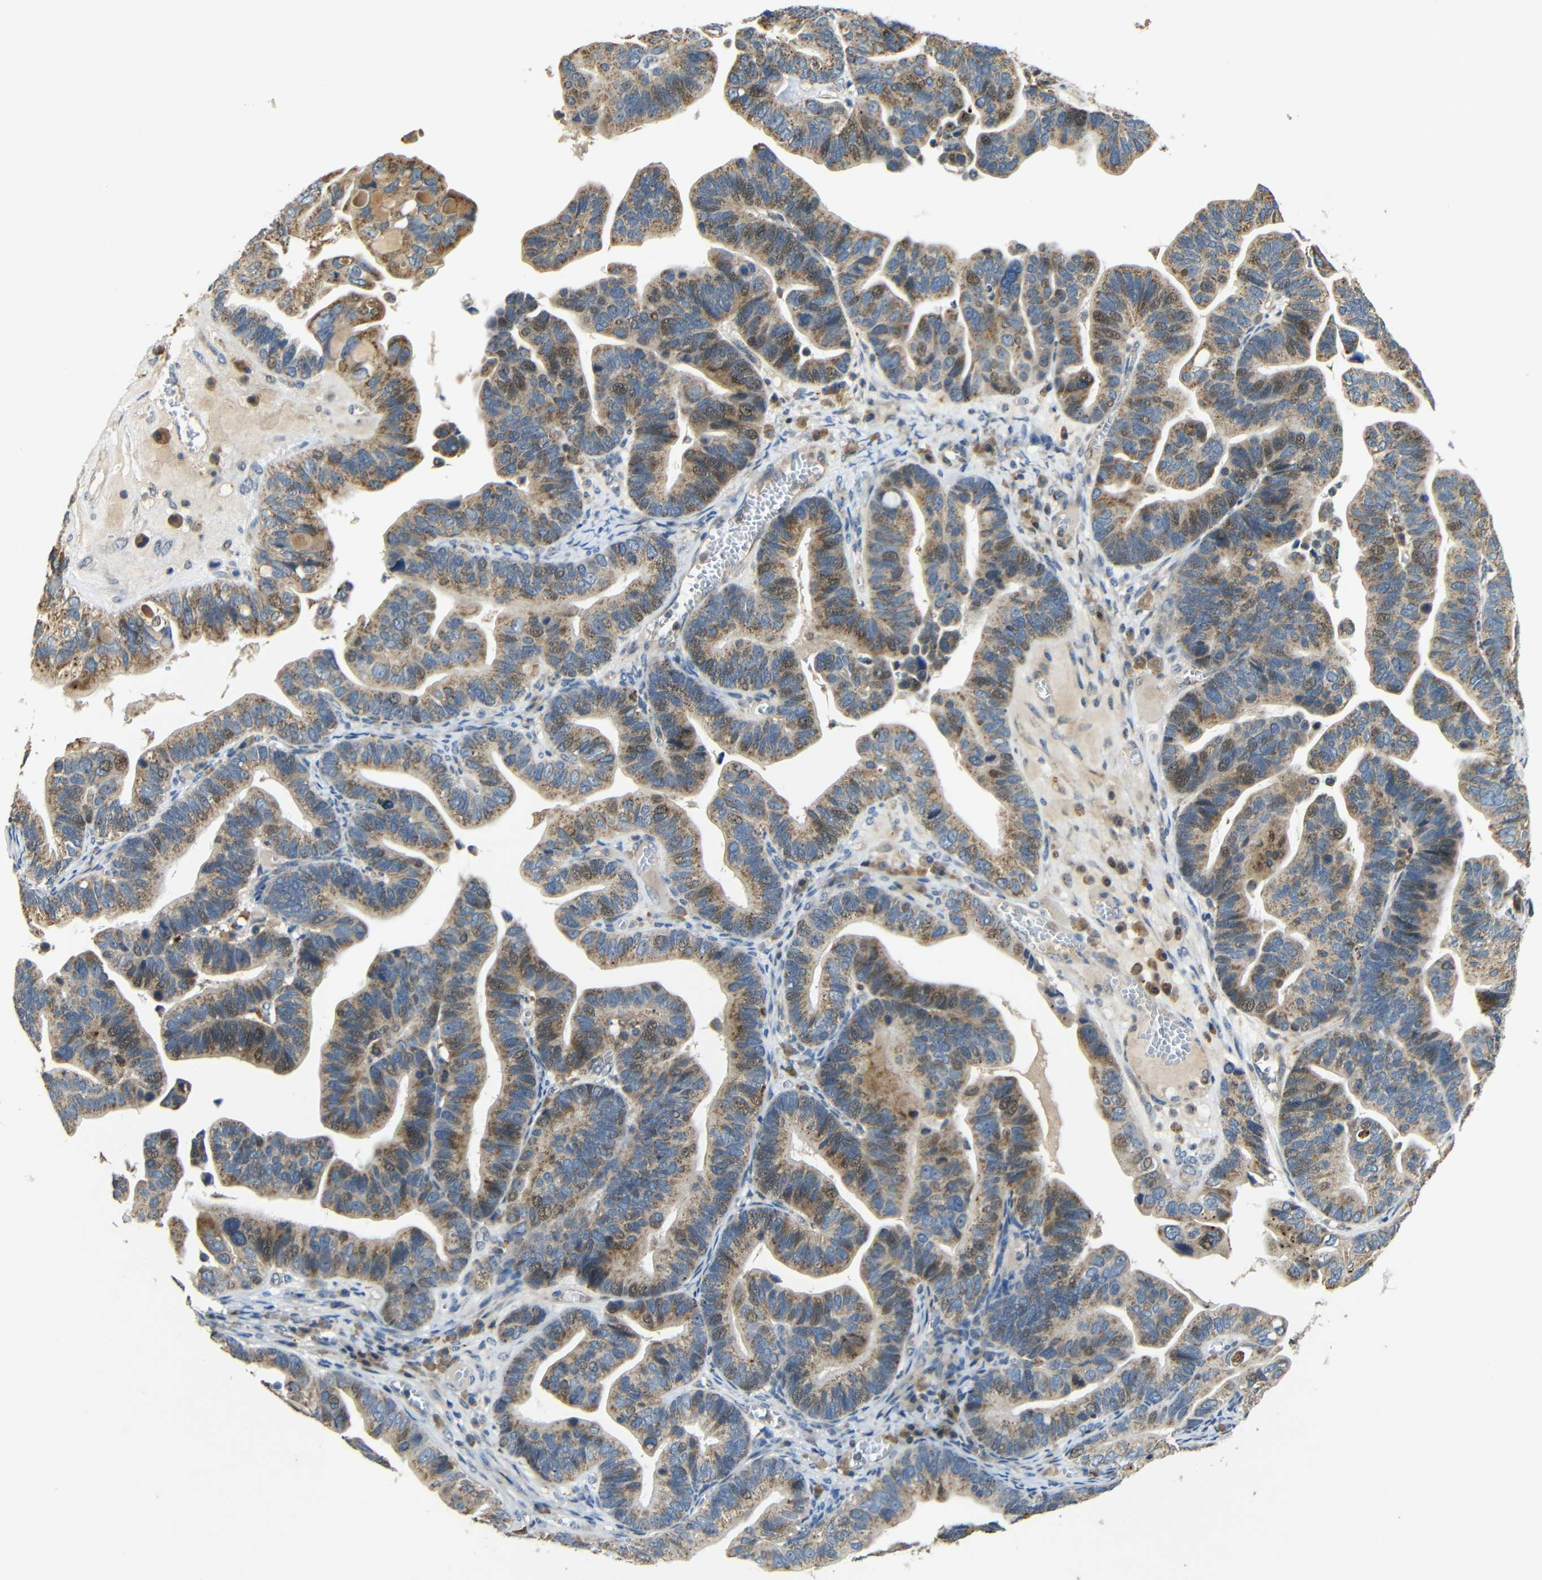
{"staining": {"intensity": "moderate", "quantity": ">75%", "location": "cytoplasmic/membranous,nuclear"}, "tissue": "ovarian cancer", "cell_type": "Tumor cells", "image_type": "cancer", "snomed": [{"axis": "morphology", "description": "Cystadenocarcinoma, serous, NOS"}, {"axis": "topography", "description": "Ovary"}], "caption": "Immunohistochemical staining of human ovarian cancer (serous cystadenocarcinoma) exhibits medium levels of moderate cytoplasmic/membranous and nuclear protein staining in approximately >75% of tumor cells.", "gene": "KAZALD1", "patient": {"sex": "female", "age": 56}}